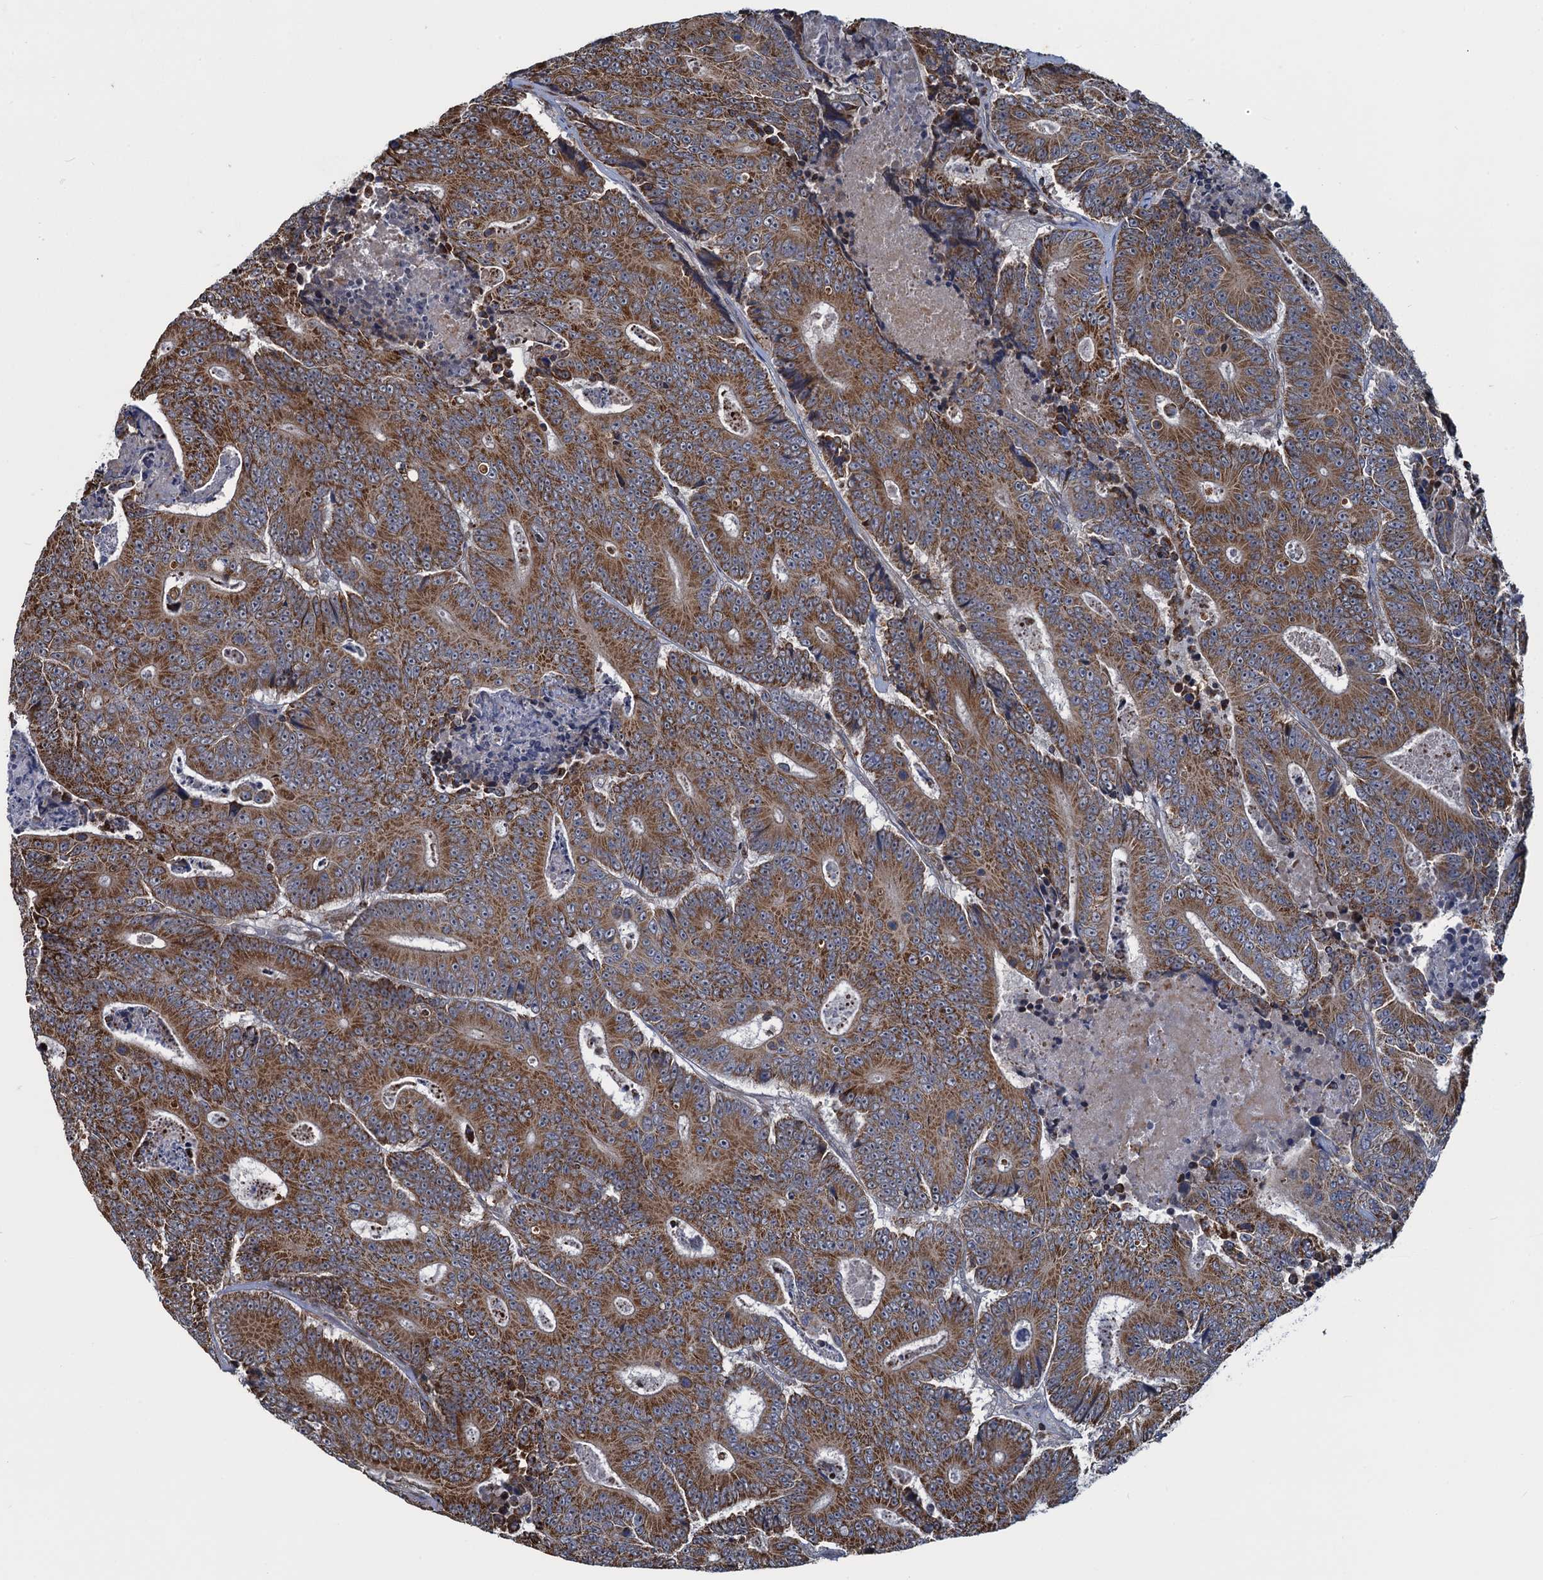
{"staining": {"intensity": "moderate", "quantity": ">75%", "location": "cytoplasmic/membranous"}, "tissue": "colorectal cancer", "cell_type": "Tumor cells", "image_type": "cancer", "snomed": [{"axis": "morphology", "description": "Adenocarcinoma, NOS"}, {"axis": "topography", "description": "Colon"}], "caption": "Tumor cells reveal medium levels of moderate cytoplasmic/membranous staining in approximately >75% of cells in human colorectal adenocarcinoma.", "gene": "CCDC102A", "patient": {"sex": "male", "age": 83}}